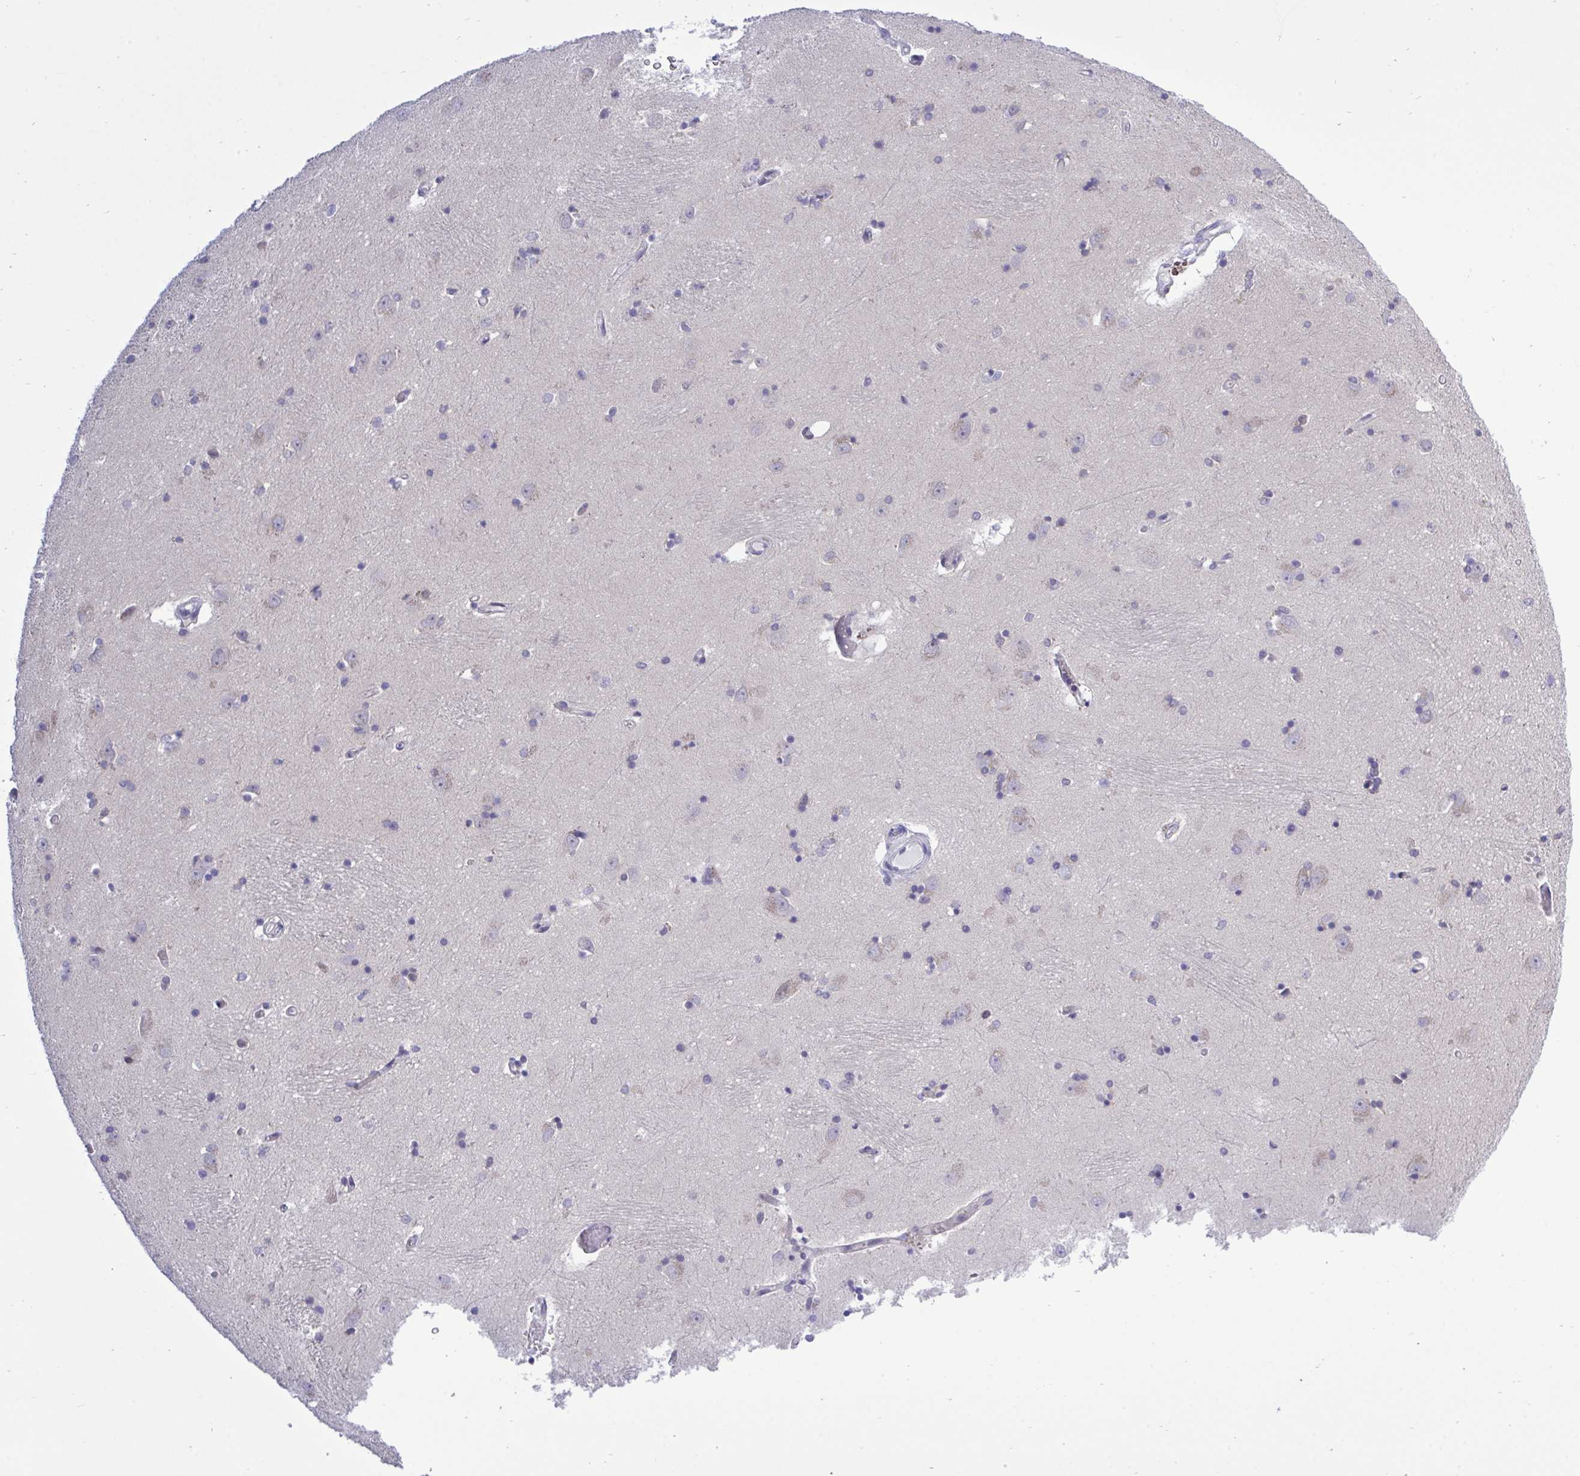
{"staining": {"intensity": "negative", "quantity": "none", "location": "none"}, "tissue": "caudate", "cell_type": "Glial cells", "image_type": "normal", "snomed": [{"axis": "morphology", "description": "Normal tissue, NOS"}, {"axis": "topography", "description": "Lateral ventricle wall"}, {"axis": "topography", "description": "Hippocampus"}], "caption": "Glial cells show no significant positivity in normal caudate. (Stains: DAB (3,3'-diaminobenzidine) immunohistochemistry (IHC) with hematoxylin counter stain, Microscopy: brightfield microscopy at high magnification).", "gene": "ZNF444", "patient": {"sex": "female", "age": 63}}